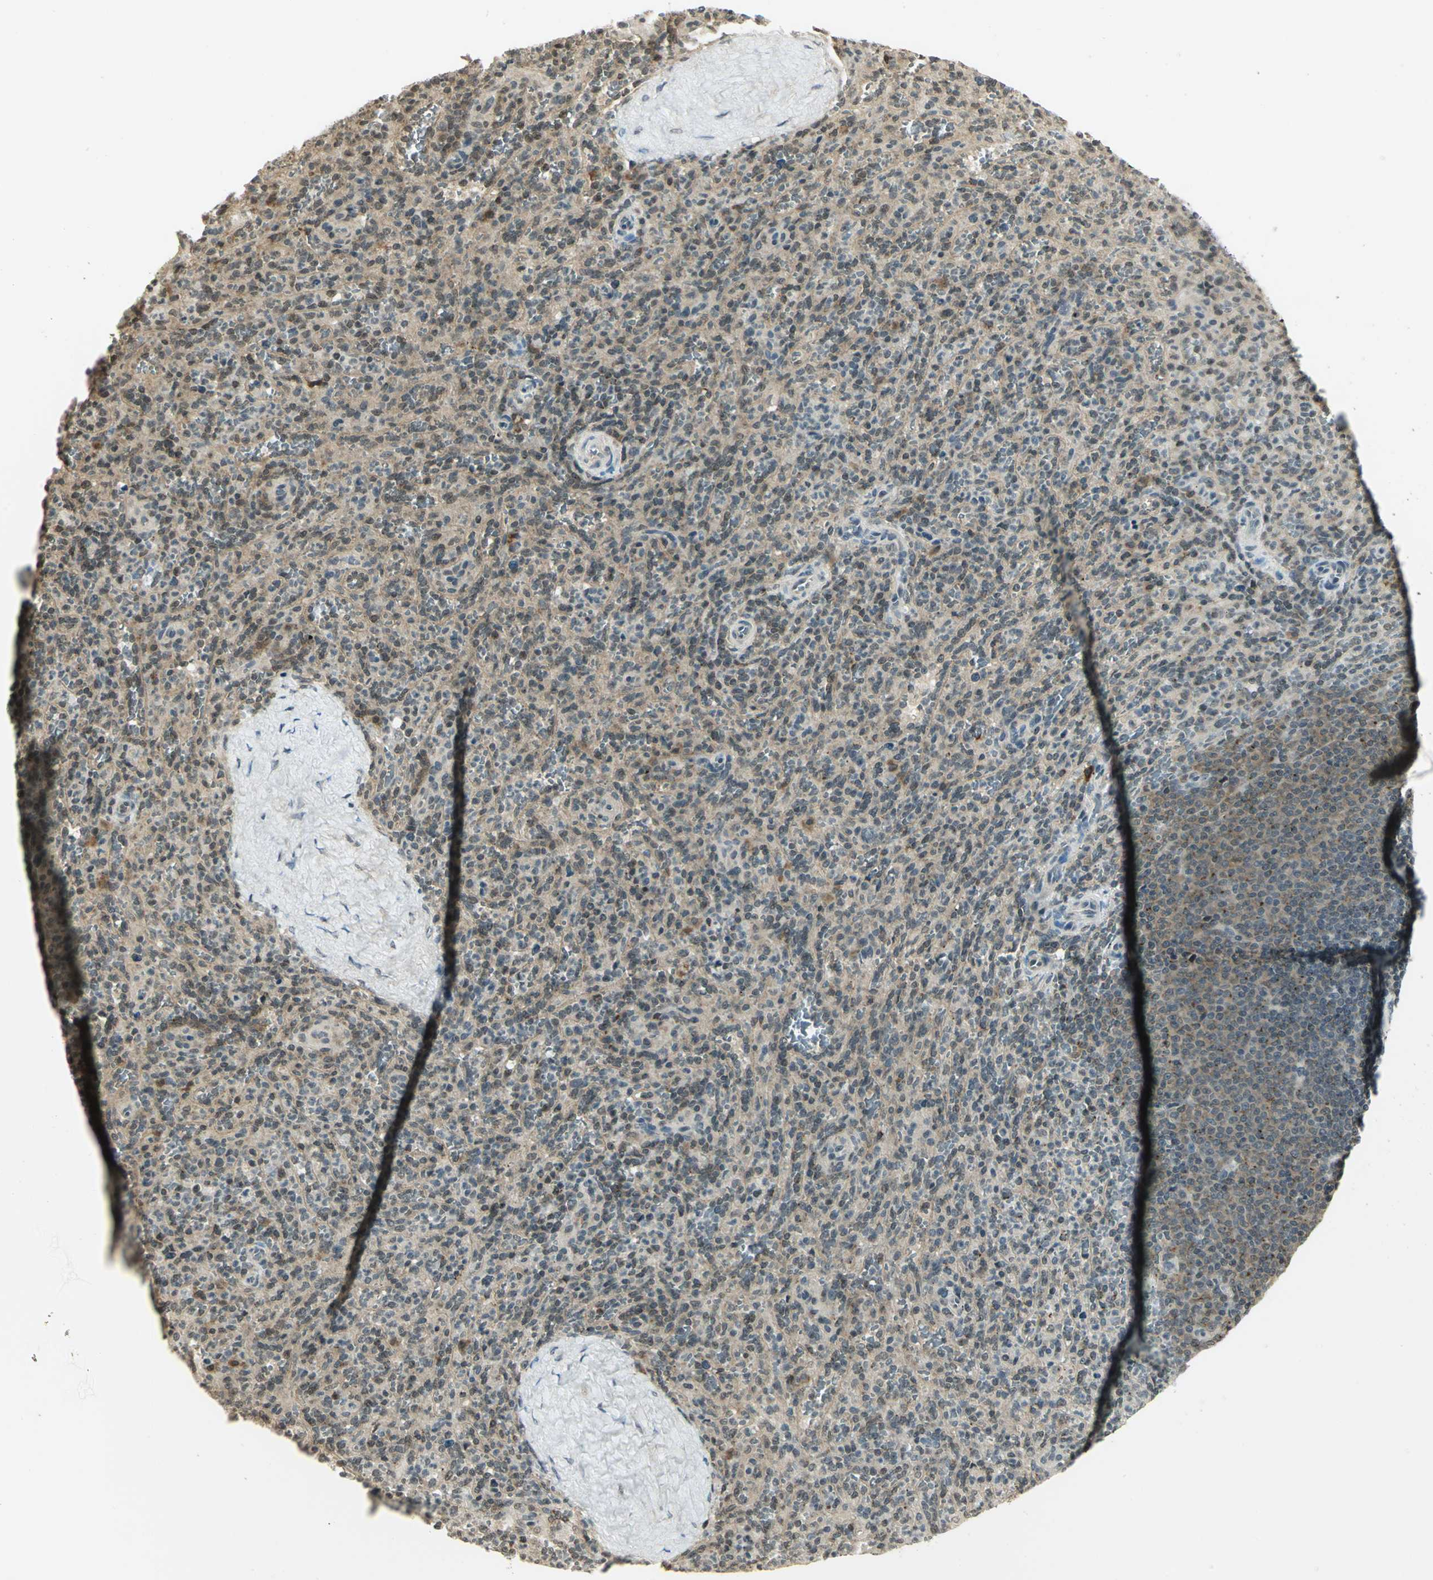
{"staining": {"intensity": "weak", "quantity": ">75%", "location": "cytoplasmic/membranous"}, "tissue": "spleen", "cell_type": "Cells in red pulp", "image_type": "normal", "snomed": [{"axis": "morphology", "description": "Normal tissue, NOS"}, {"axis": "topography", "description": "Spleen"}], "caption": "Immunohistochemistry image of normal spleen: spleen stained using immunohistochemistry demonstrates low levels of weak protein expression localized specifically in the cytoplasmic/membranous of cells in red pulp, appearing as a cytoplasmic/membranous brown color.", "gene": "CDC34", "patient": {"sex": "male", "age": 36}}